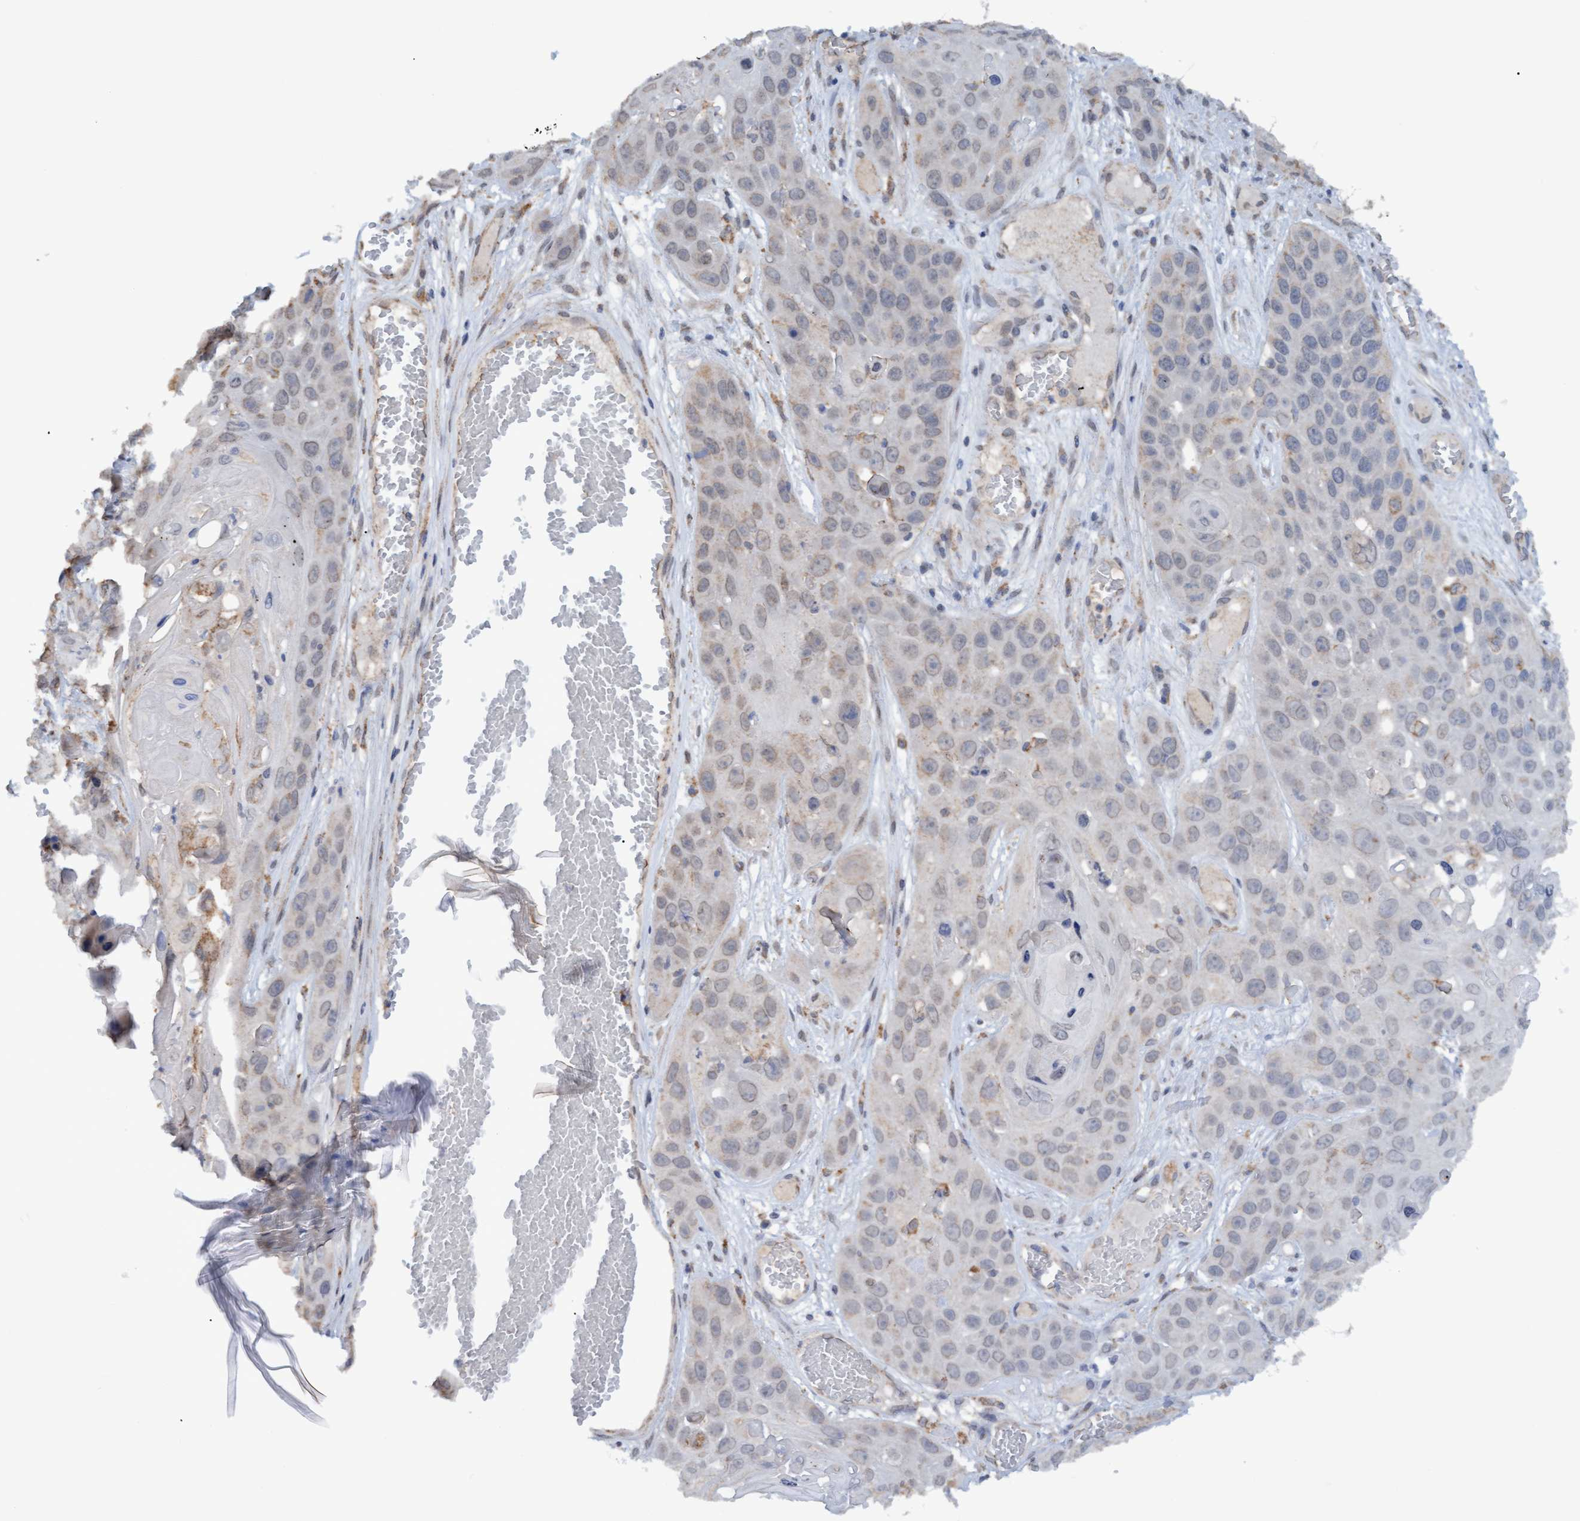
{"staining": {"intensity": "weak", "quantity": "<25%", "location": "cytoplasmic/membranous"}, "tissue": "skin cancer", "cell_type": "Tumor cells", "image_type": "cancer", "snomed": [{"axis": "morphology", "description": "Squamous cell carcinoma, NOS"}, {"axis": "topography", "description": "Skin"}], "caption": "High power microscopy micrograph of an IHC image of skin squamous cell carcinoma, revealing no significant positivity in tumor cells.", "gene": "MGLL", "patient": {"sex": "male", "age": 55}}